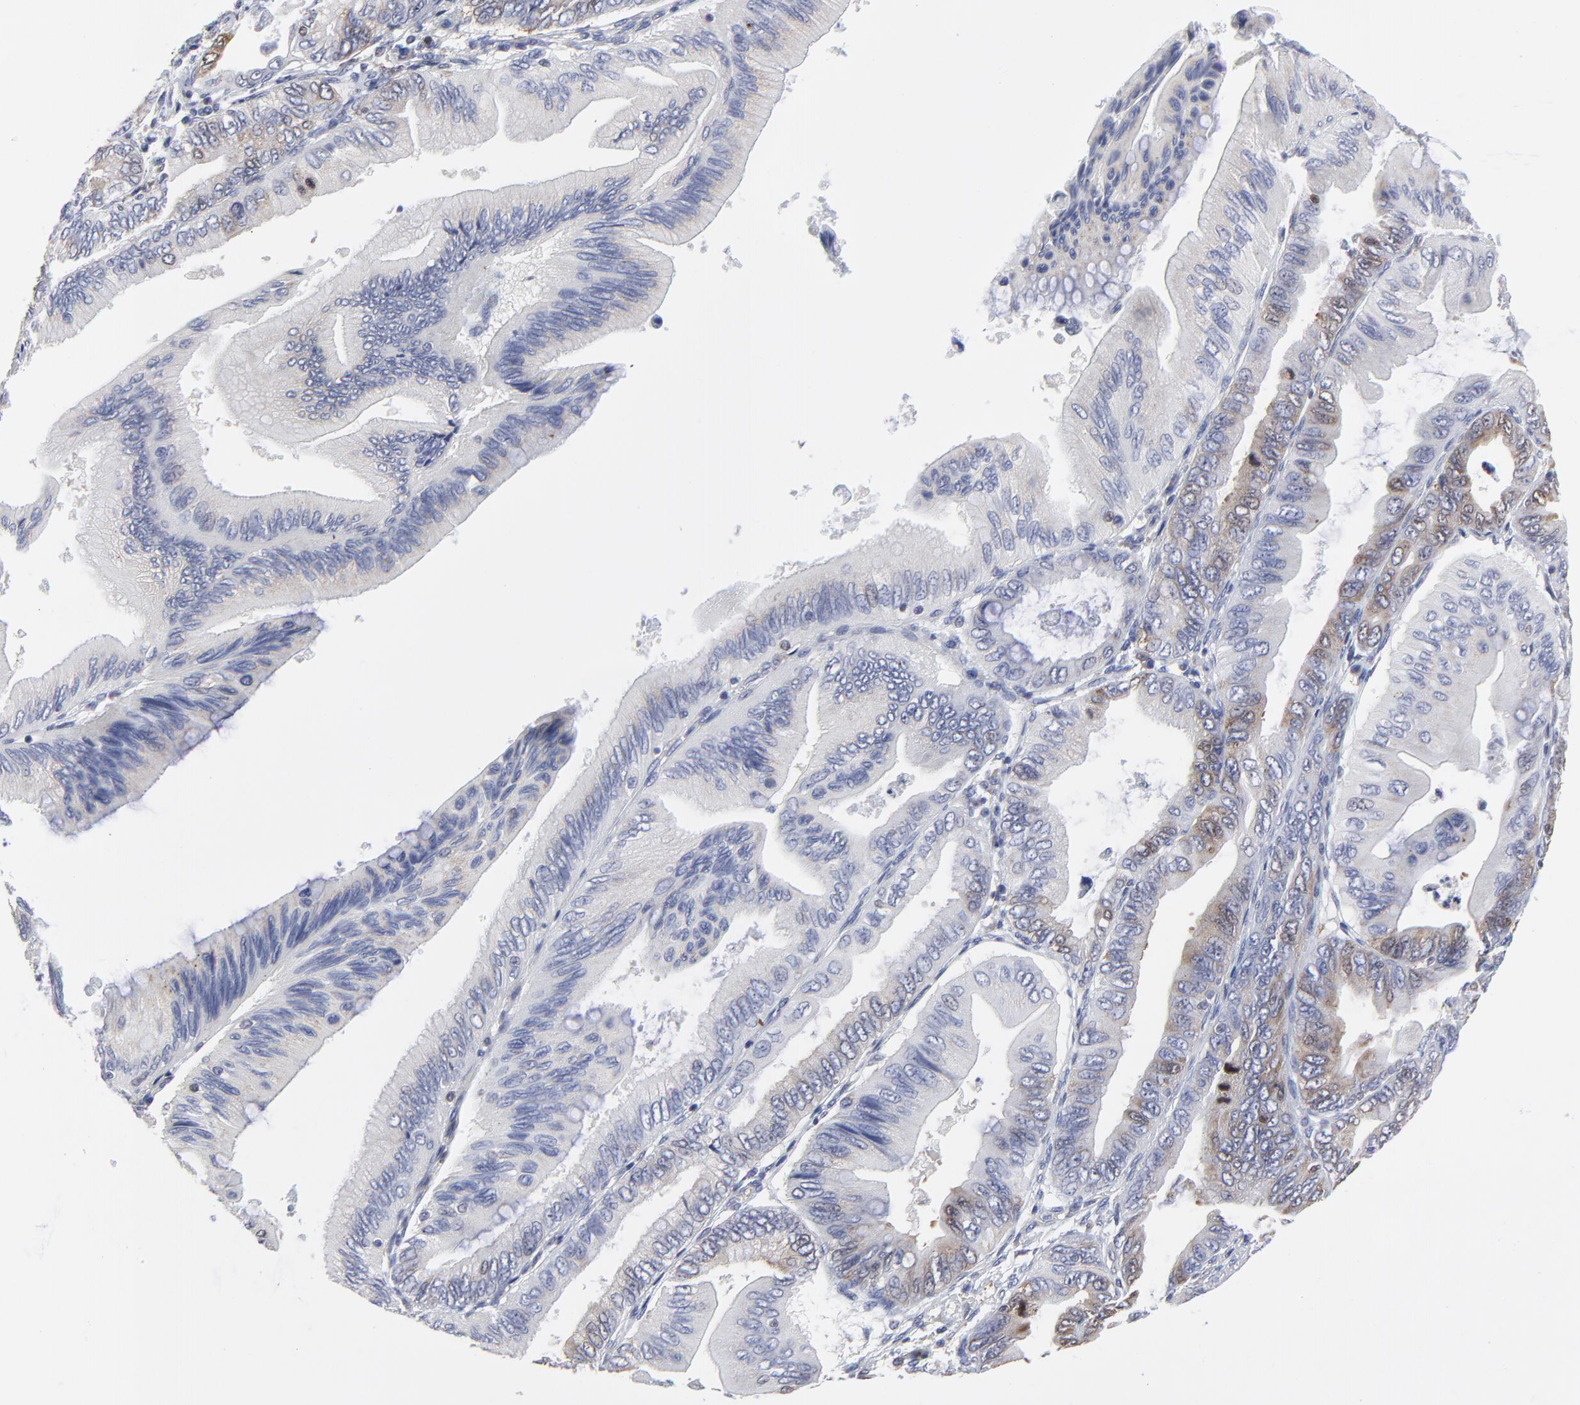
{"staining": {"intensity": "weak", "quantity": "<25%", "location": "cytoplasmic/membranous"}, "tissue": "pancreatic cancer", "cell_type": "Tumor cells", "image_type": "cancer", "snomed": [{"axis": "morphology", "description": "Adenocarcinoma, NOS"}, {"axis": "topography", "description": "Pancreas"}], "caption": "Tumor cells show no significant staining in pancreatic cancer (adenocarcinoma).", "gene": "NCAPH", "patient": {"sex": "female", "age": 66}}